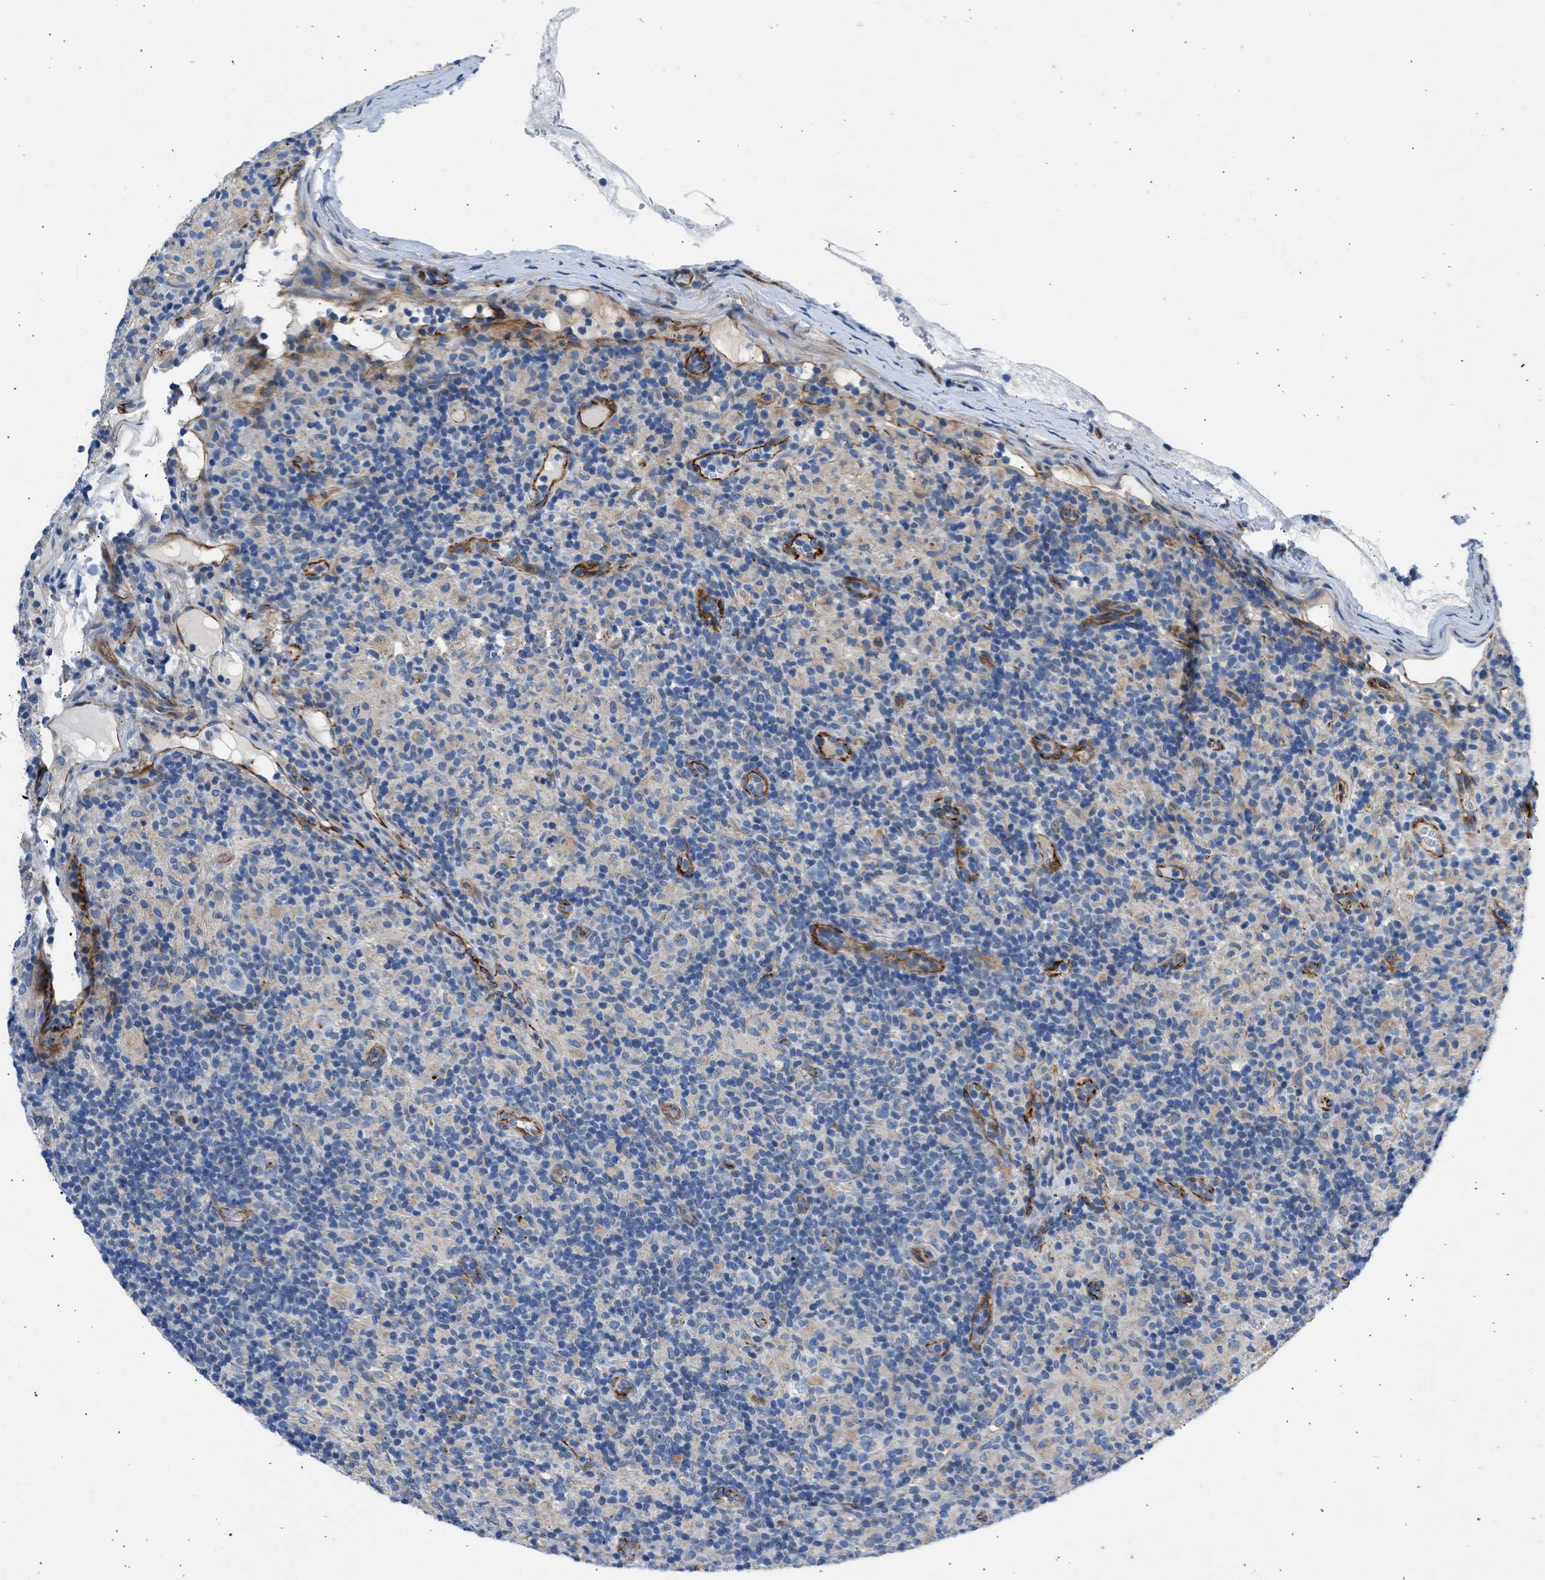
{"staining": {"intensity": "negative", "quantity": "none", "location": "none"}, "tissue": "lymphoma", "cell_type": "Tumor cells", "image_type": "cancer", "snomed": [{"axis": "morphology", "description": "Hodgkin's disease, NOS"}, {"axis": "topography", "description": "Lymph node"}], "caption": "A histopathology image of Hodgkin's disease stained for a protein reveals no brown staining in tumor cells.", "gene": "ULK4", "patient": {"sex": "male", "age": 70}}